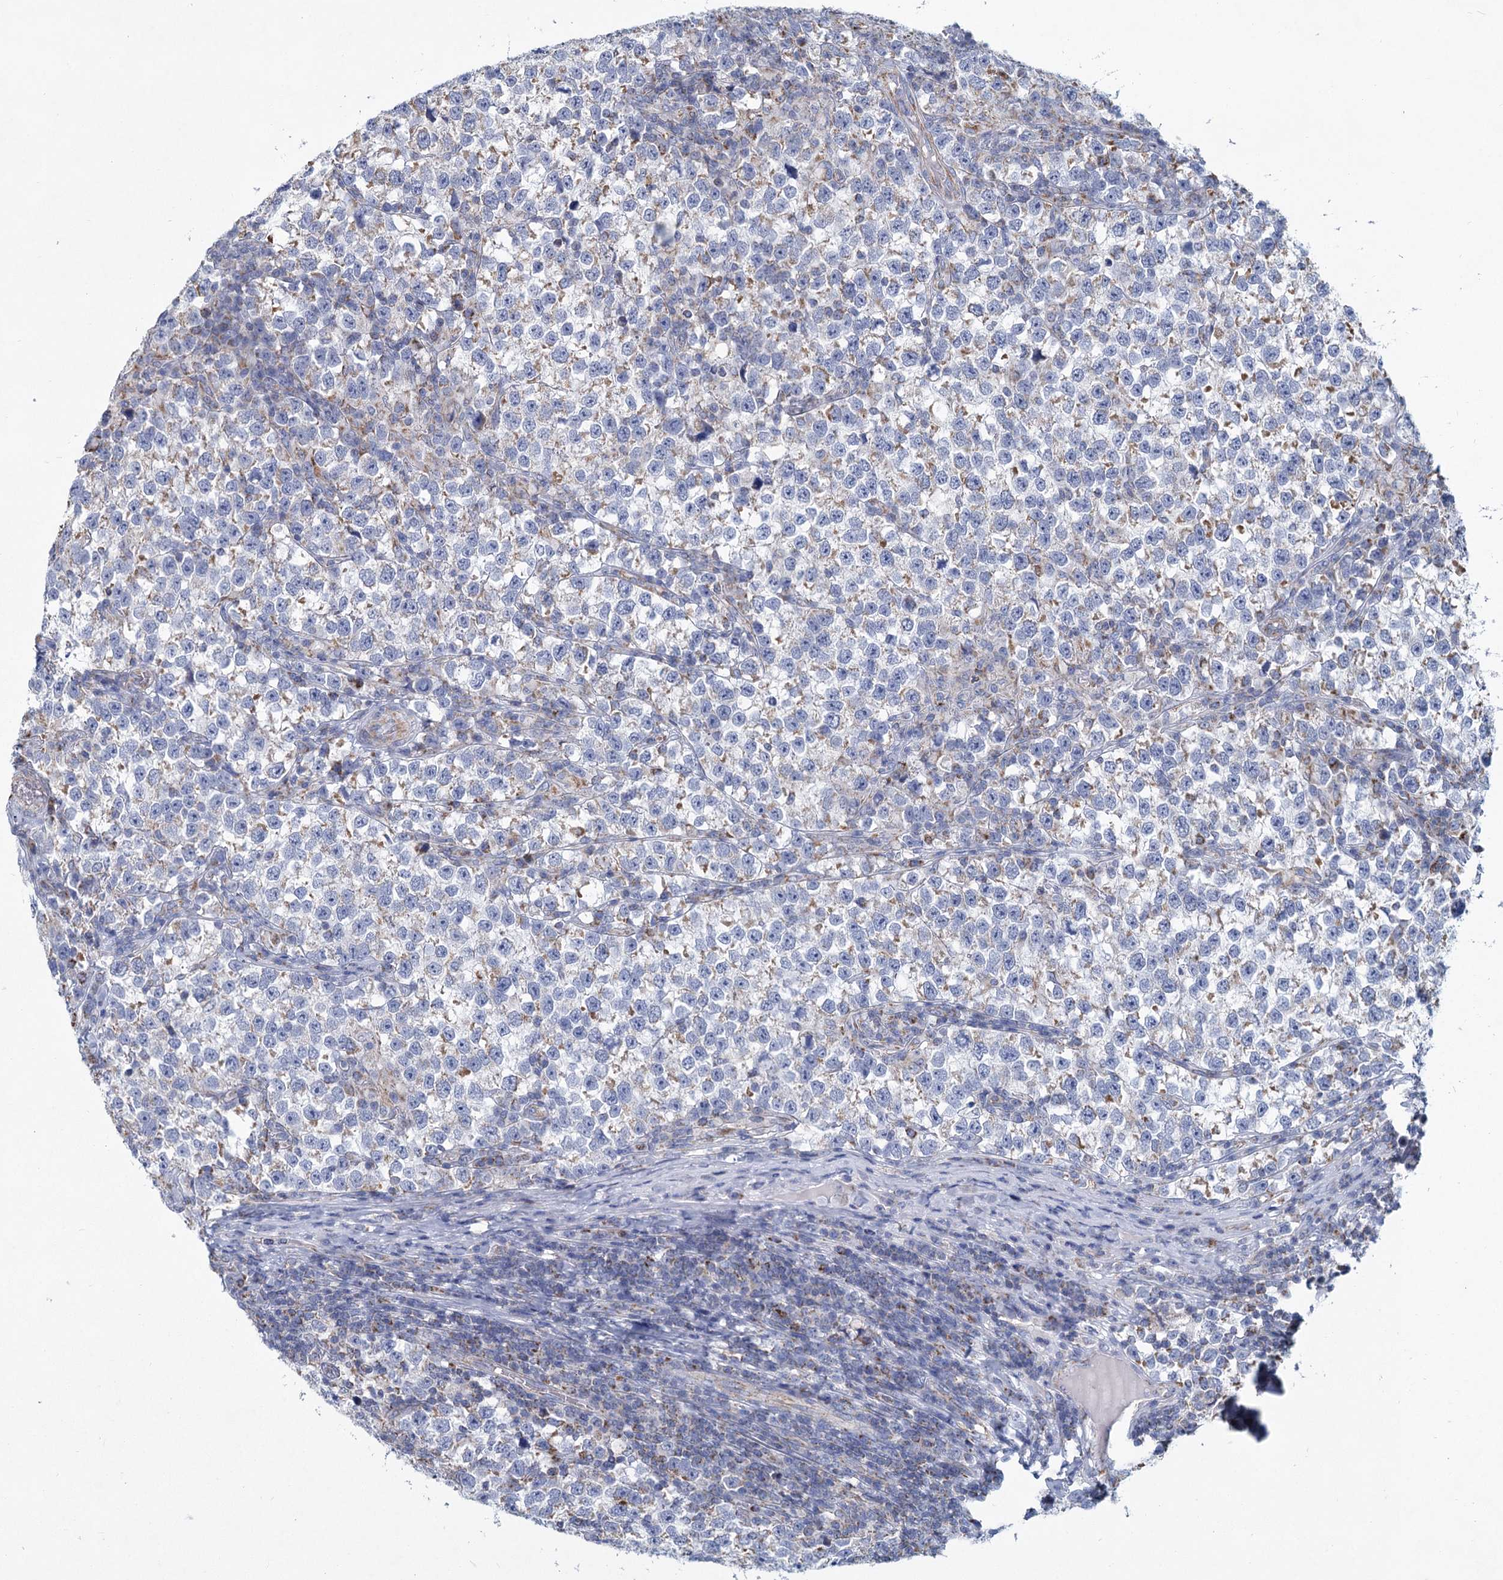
{"staining": {"intensity": "weak", "quantity": "<25%", "location": "cytoplasmic/membranous"}, "tissue": "testis cancer", "cell_type": "Tumor cells", "image_type": "cancer", "snomed": [{"axis": "morphology", "description": "Normal tissue, NOS"}, {"axis": "morphology", "description": "Seminoma, NOS"}, {"axis": "topography", "description": "Testis"}], "caption": "There is no significant positivity in tumor cells of testis cancer.", "gene": "NDUFC2", "patient": {"sex": "male", "age": 43}}